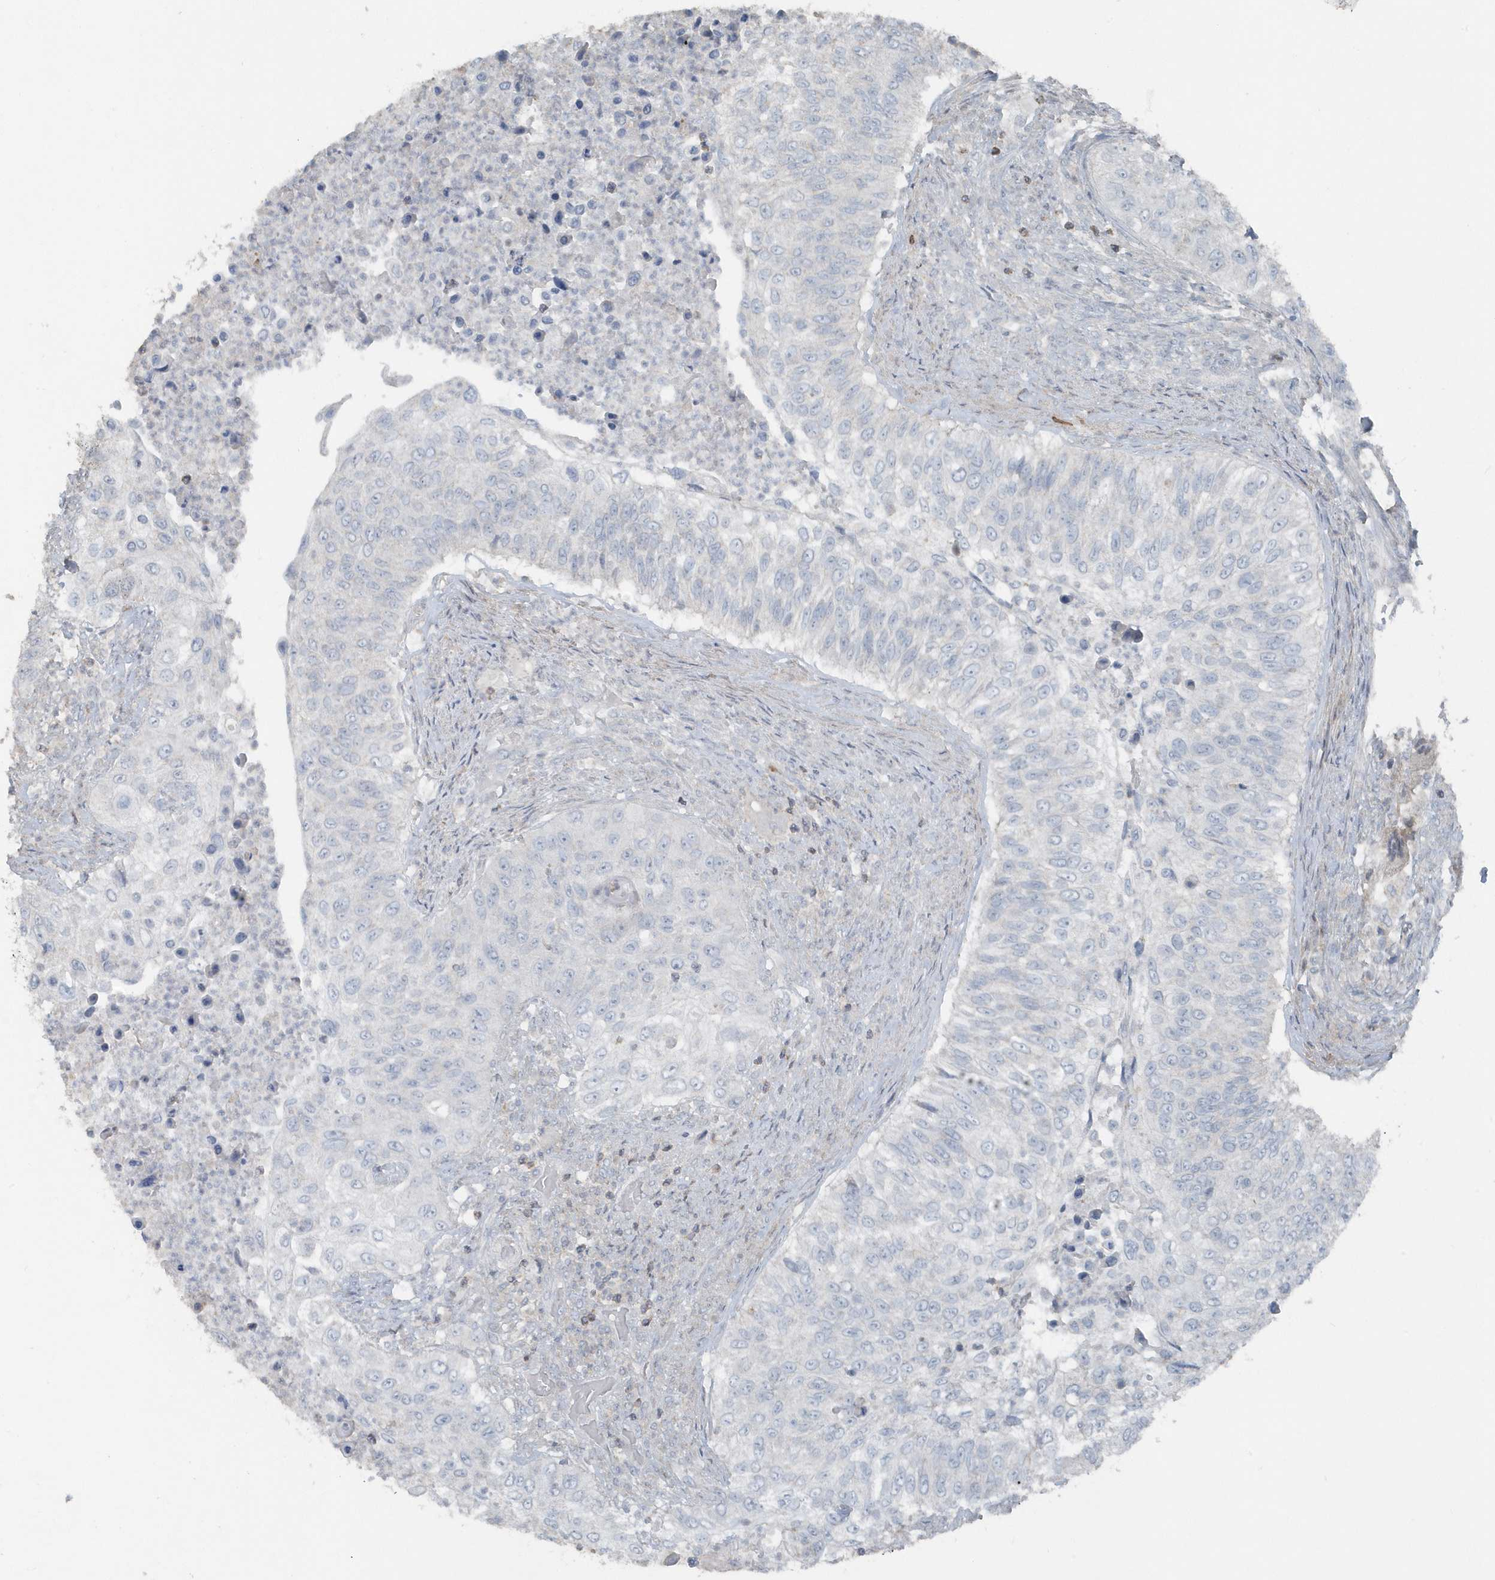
{"staining": {"intensity": "negative", "quantity": "none", "location": "none"}, "tissue": "urothelial cancer", "cell_type": "Tumor cells", "image_type": "cancer", "snomed": [{"axis": "morphology", "description": "Urothelial carcinoma, High grade"}, {"axis": "topography", "description": "Urinary bladder"}], "caption": "This is a image of immunohistochemistry staining of urothelial cancer, which shows no positivity in tumor cells.", "gene": "ACTC1", "patient": {"sex": "female", "age": 60}}